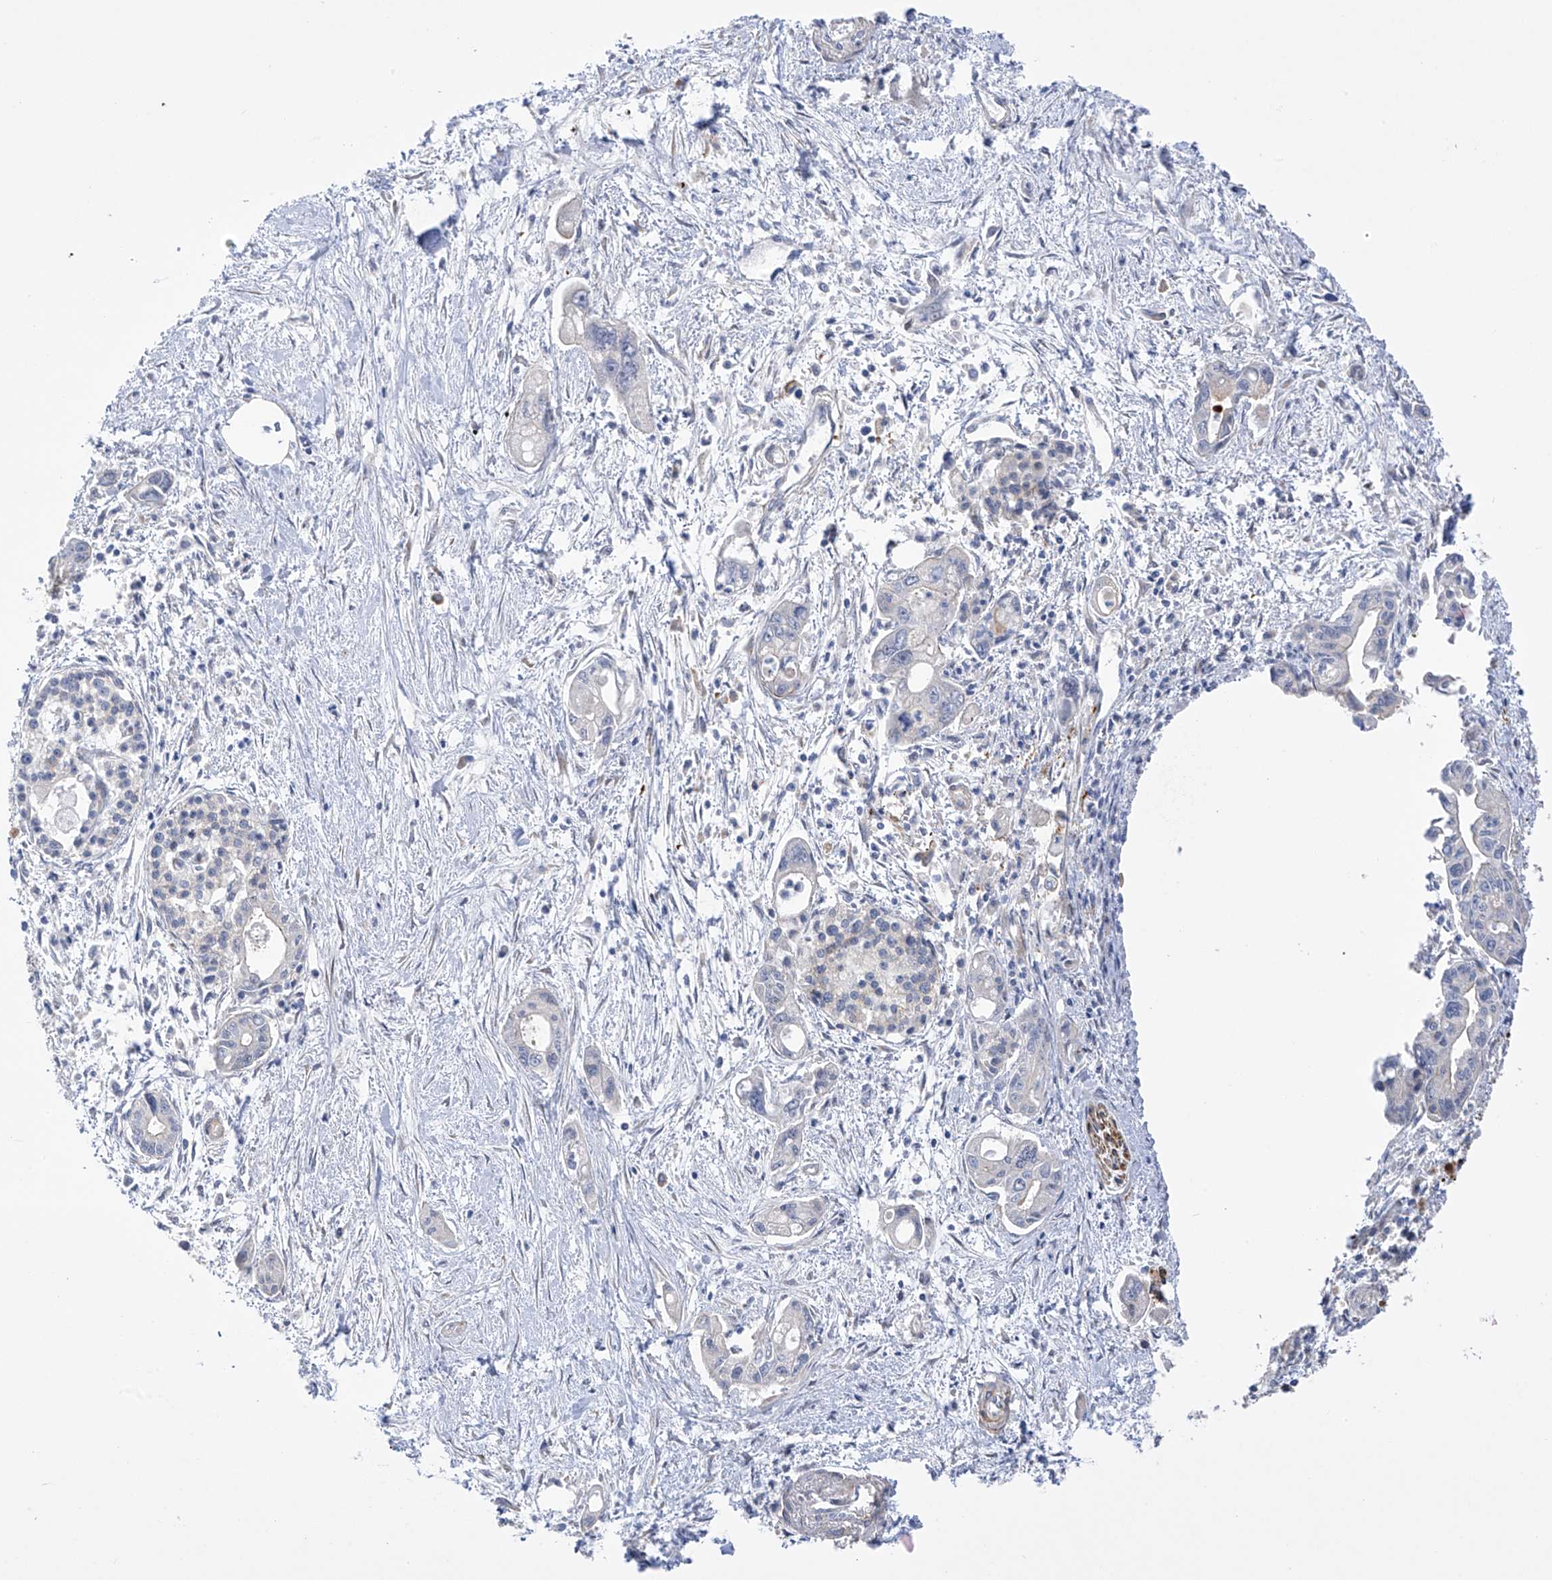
{"staining": {"intensity": "negative", "quantity": "none", "location": "none"}, "tissue": "pancreatic cancer", "cell_type": "Tumor cells", "image_type": "cancer", "snomed": [{"axis": "morphology", "description": "Adenocarcinoma, NOS"}, {"axis": "topography", "description": "Pancreas"}], "caption": "DAB immunohistochemical staining of human adenocarcinoma (pancreatic) reveals no significant staining in tumor cells. The staining was performed using DAB (3,3'-diaminobenzidine) to visualize the protein expression in brown, while the nuclei were stained in blue with hematoxylin (Magnification: 20x).", "gene": "ZNF641", "patient": {"sex": "male", "age": 70}}